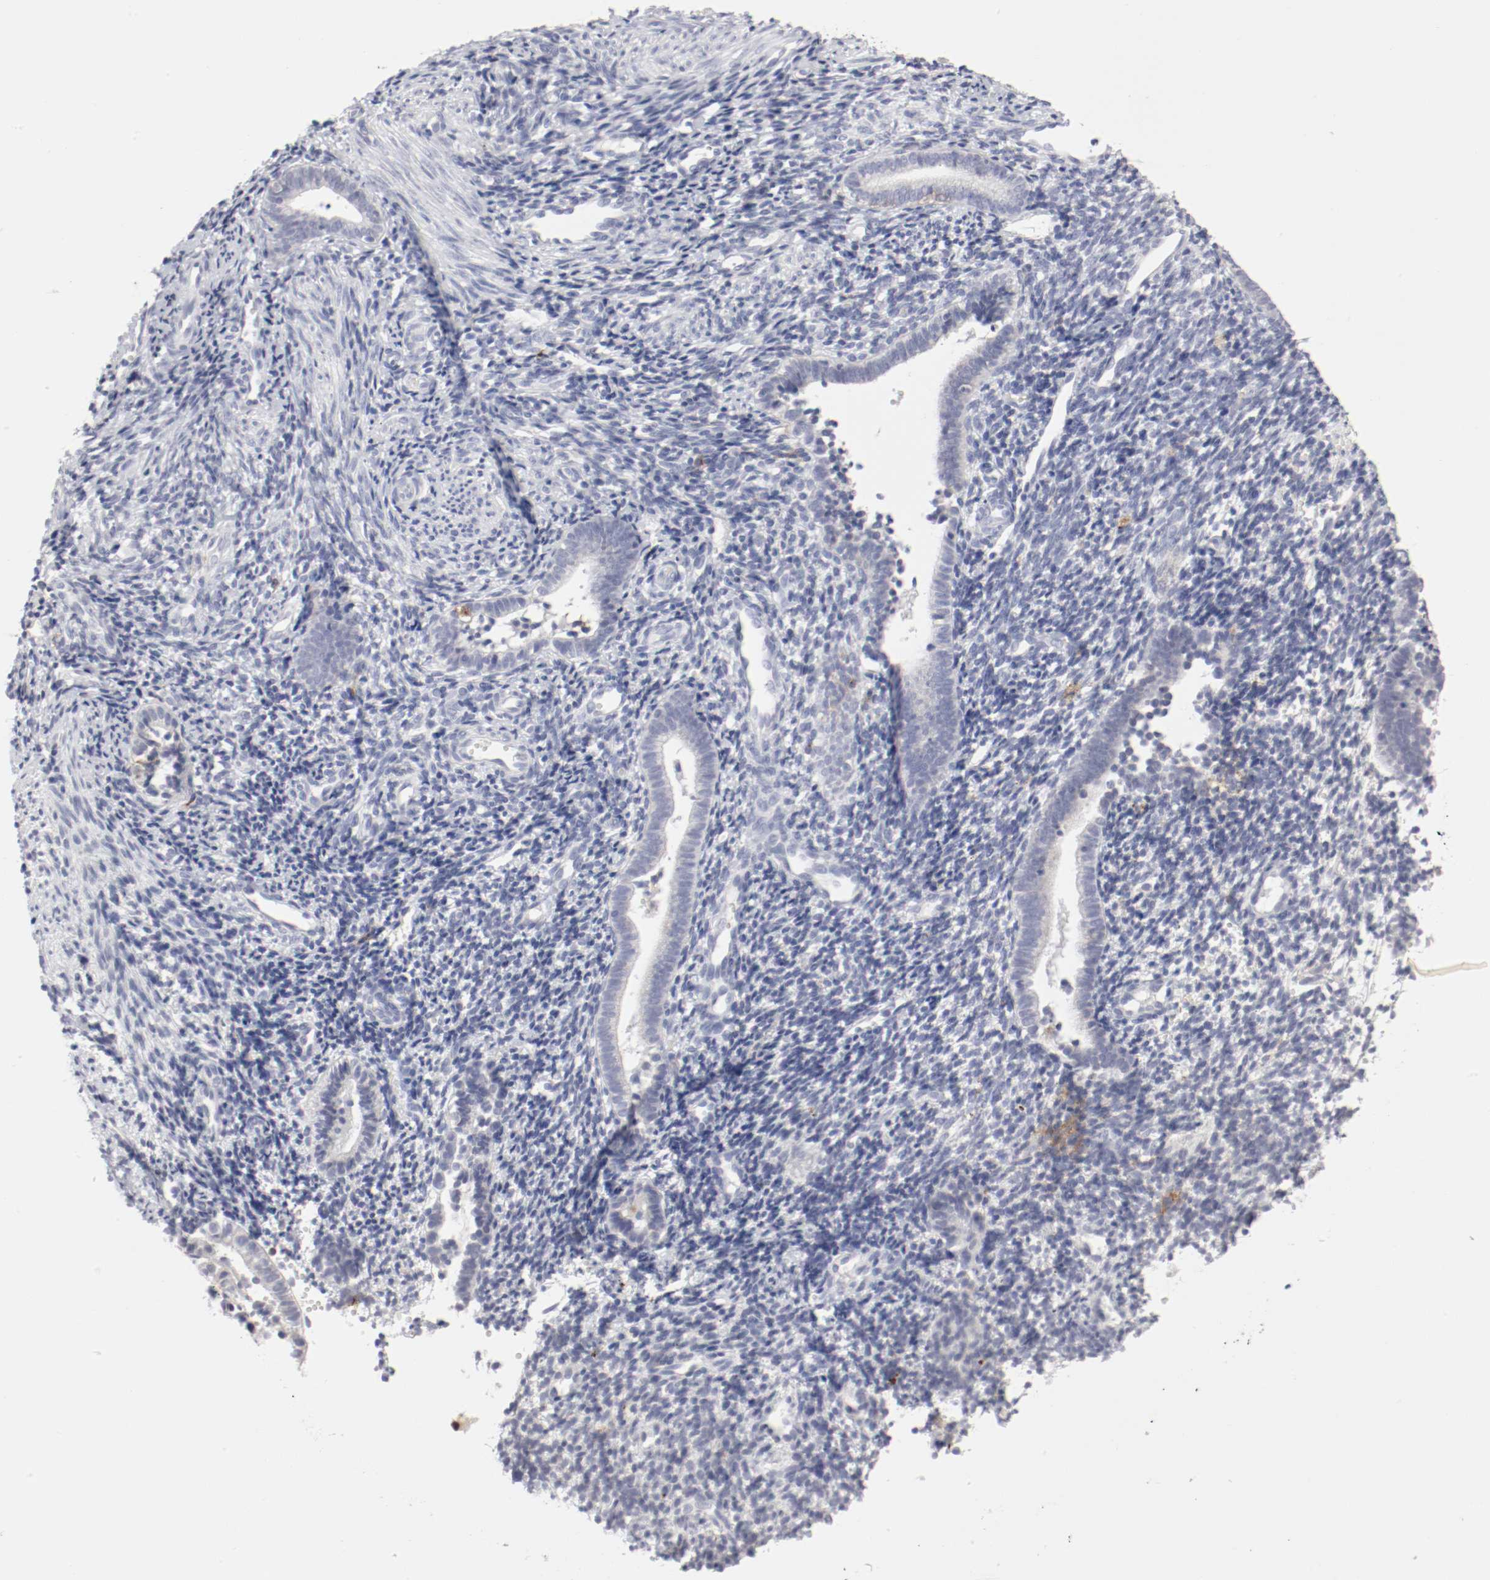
{"staining": {"intensity": "negative", "quantity": "none", "location": "none"}, "tissue": "endometrium", "cell_type": "Cells in endometrial stroma", "image_type": "normal", "snomed": [{"axis": "morphology", "description": "Normal tissue, NOS"}, {"axis": "topography", "description": "Uterus"}, {"axis": "topography", "description": "Endometrium"}], "caption": "A micrograph of endometrium stained for a protein reveals no brown staining in cells in endometrial stroma.", "gene": "ITGAX", "patient": {"sex": "female", "age": 33}}